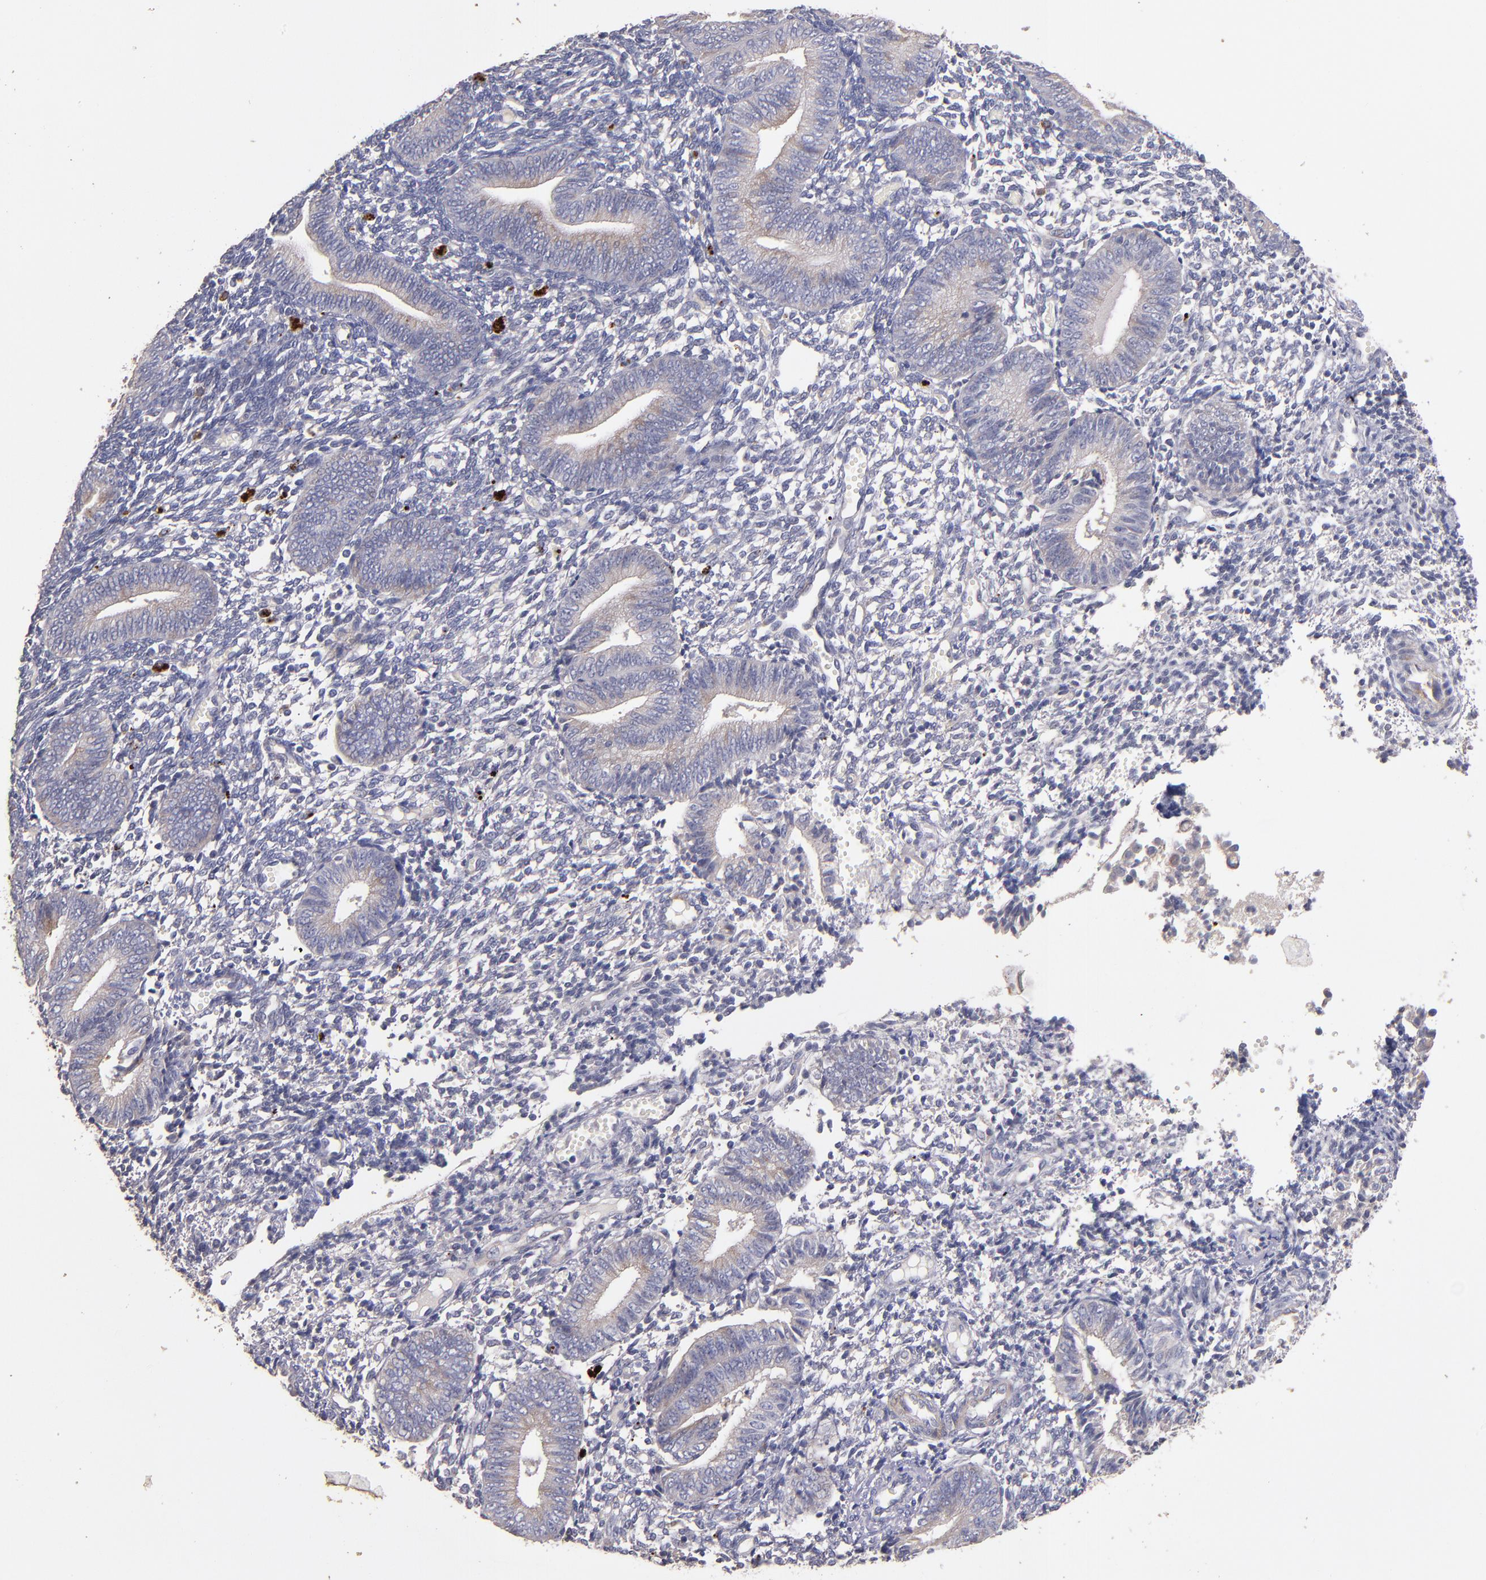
{"staining": {"intensity": "strong", "quantity": "<25%", "location": "cytoplasmic/membranous"}, "tissue": "endometrium", "cell_type": "Cells in endometrial stroma", "image_type": "normal", "snomed": [{"axis": "morphology", "description": "Normal tissue, NOS"}, {"axis": "topography", "description": "Uterus"}, {"axis": "topography", "description": "Endometrium"}], "caption": "An image of human endometrium stained for a protein demonstrates strong cytoplasmic/membranous brown staining in cells in endometrial stroma. (IHC, brightfield microscopy, high magnification).", "gene": "MAGEE1", "patient": {"sex": "female", "age": 33}}